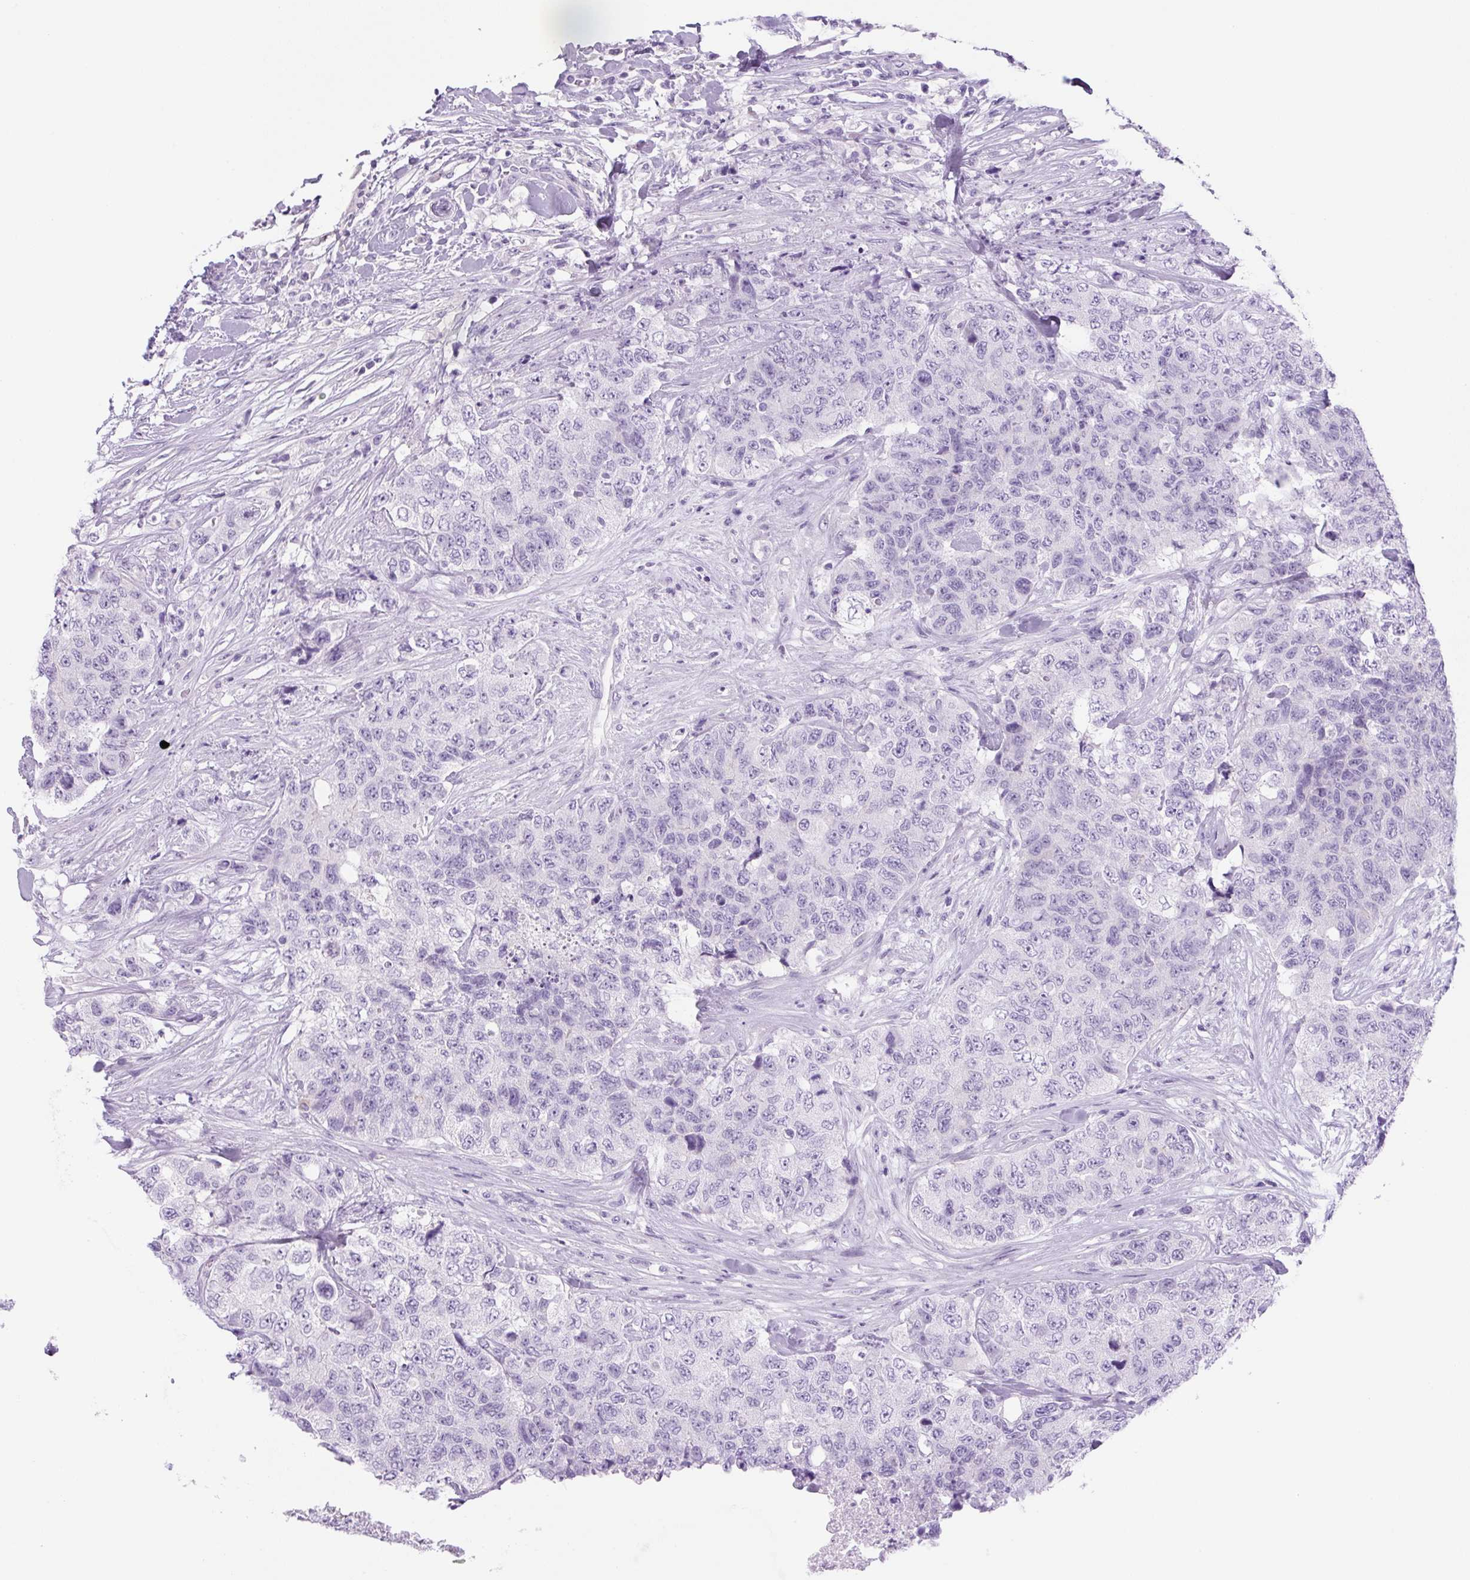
{"staining": {"intensity": "negative", "quantity": "none", "location": "none"}, "tissue": "urothelial cancer", "cell_type": "Tumor cells", "image_type": "cancer", "snomed": [{"axis": "morphology", "description": "Urothelial carcinoma, High grade"}, {"axis": "topography", "description": "Urinary bladder"}], "caption": "This photomicrograph is of urothelial carcinoma (high-grade) stained with immunohistochemistry to label a protein in brown with the nuclei are counter-stained blue. There is no expression in tumor cells.", "gene": "PRRT1", "patient": {"sex": "female", "age": 78}}